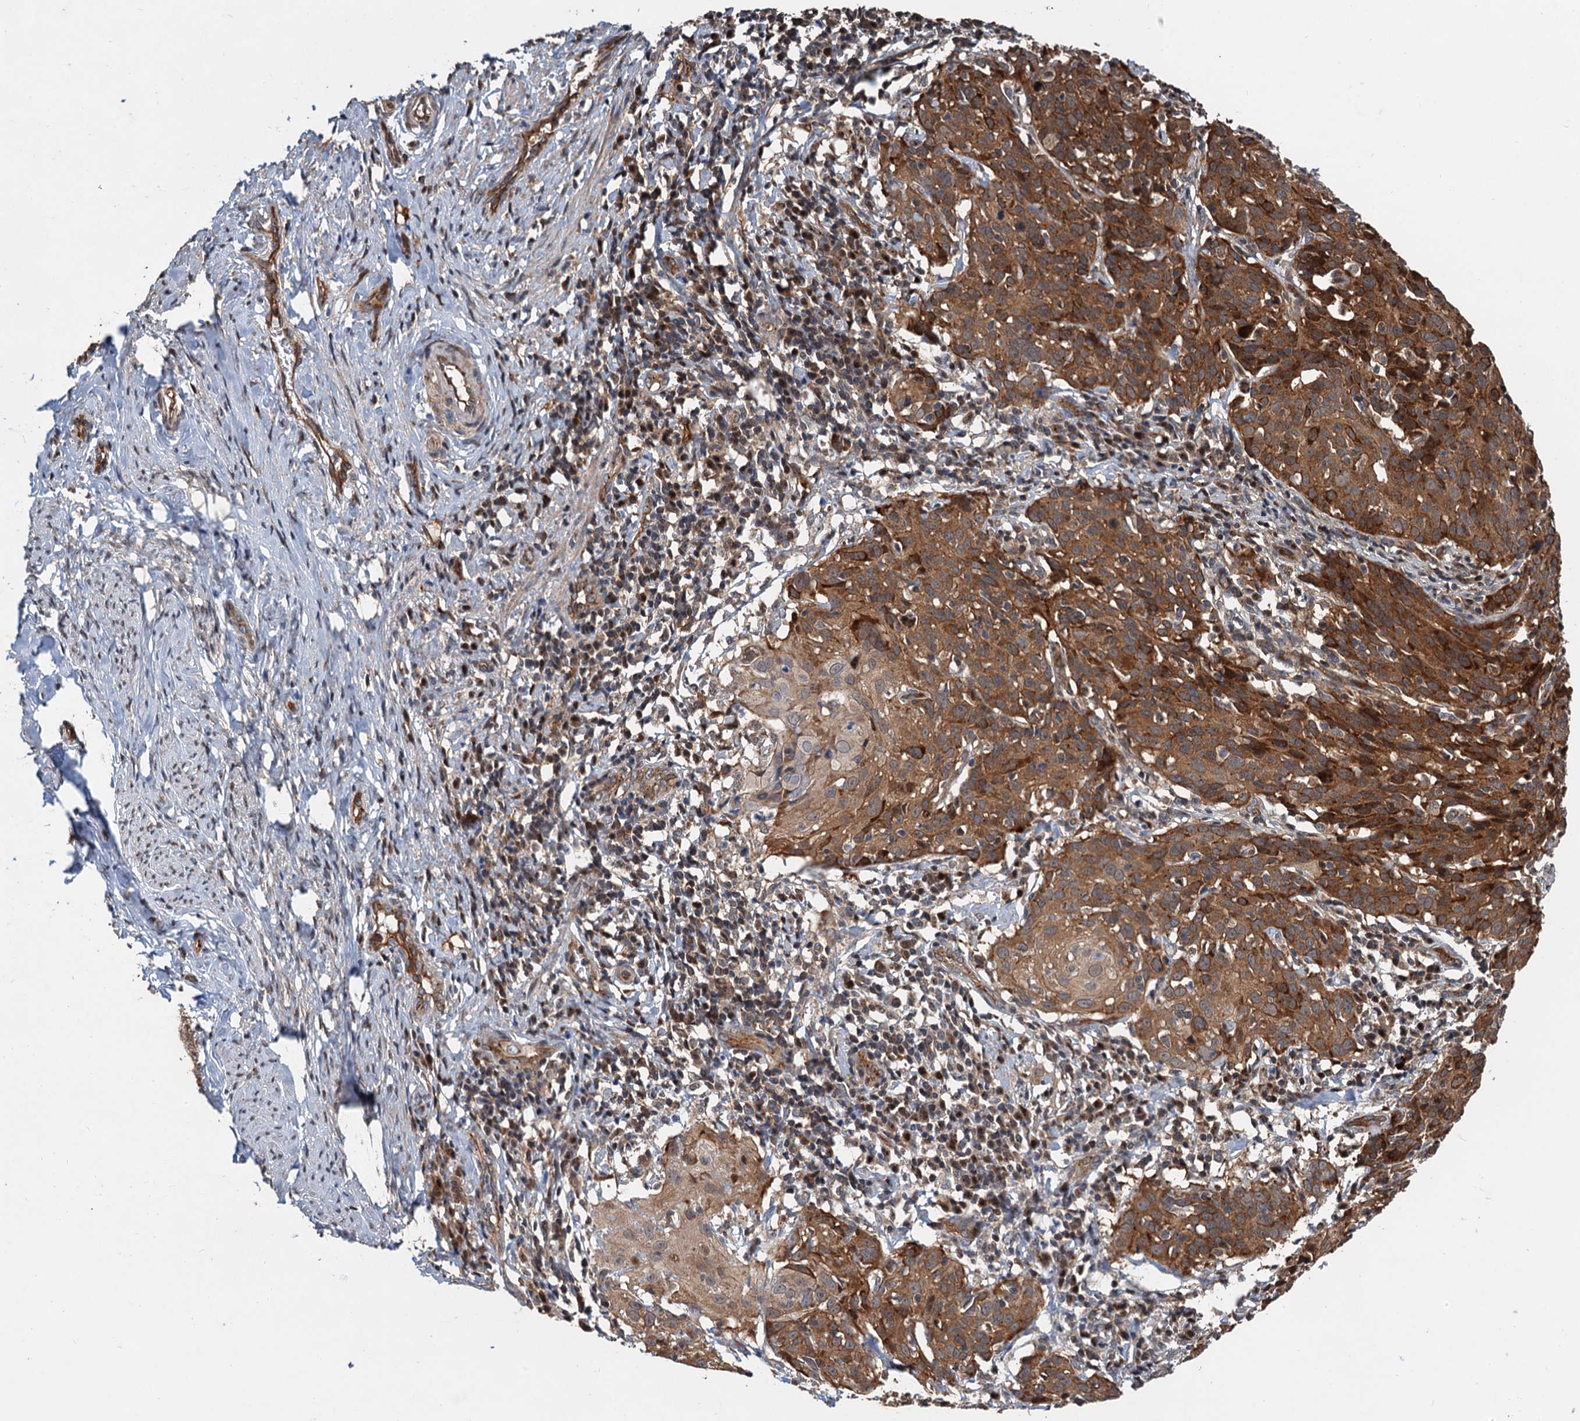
{"staining": {"intensity": "strong", "quantity": ">75%", "location": "cytoplasmic/membranous"}, "tissue": "cervical cancer", "cell_type": "Tumor cells", "image_type": "cancer", "snomed": [{"axis": "morphology", "description": "Squamous cell carcinoma, NOS"}, {"axis": "topography", "description": "Cervix"}], "caption": "This micrograph reveals immunohistochemistry staining of cervical cancer (squamous cell carcinoma), with high strong cytoplasmic/membranous staining in about >75% of tumor cells.", "gene": "DEXI", "patient": {"sex": "female", "age": 50}}